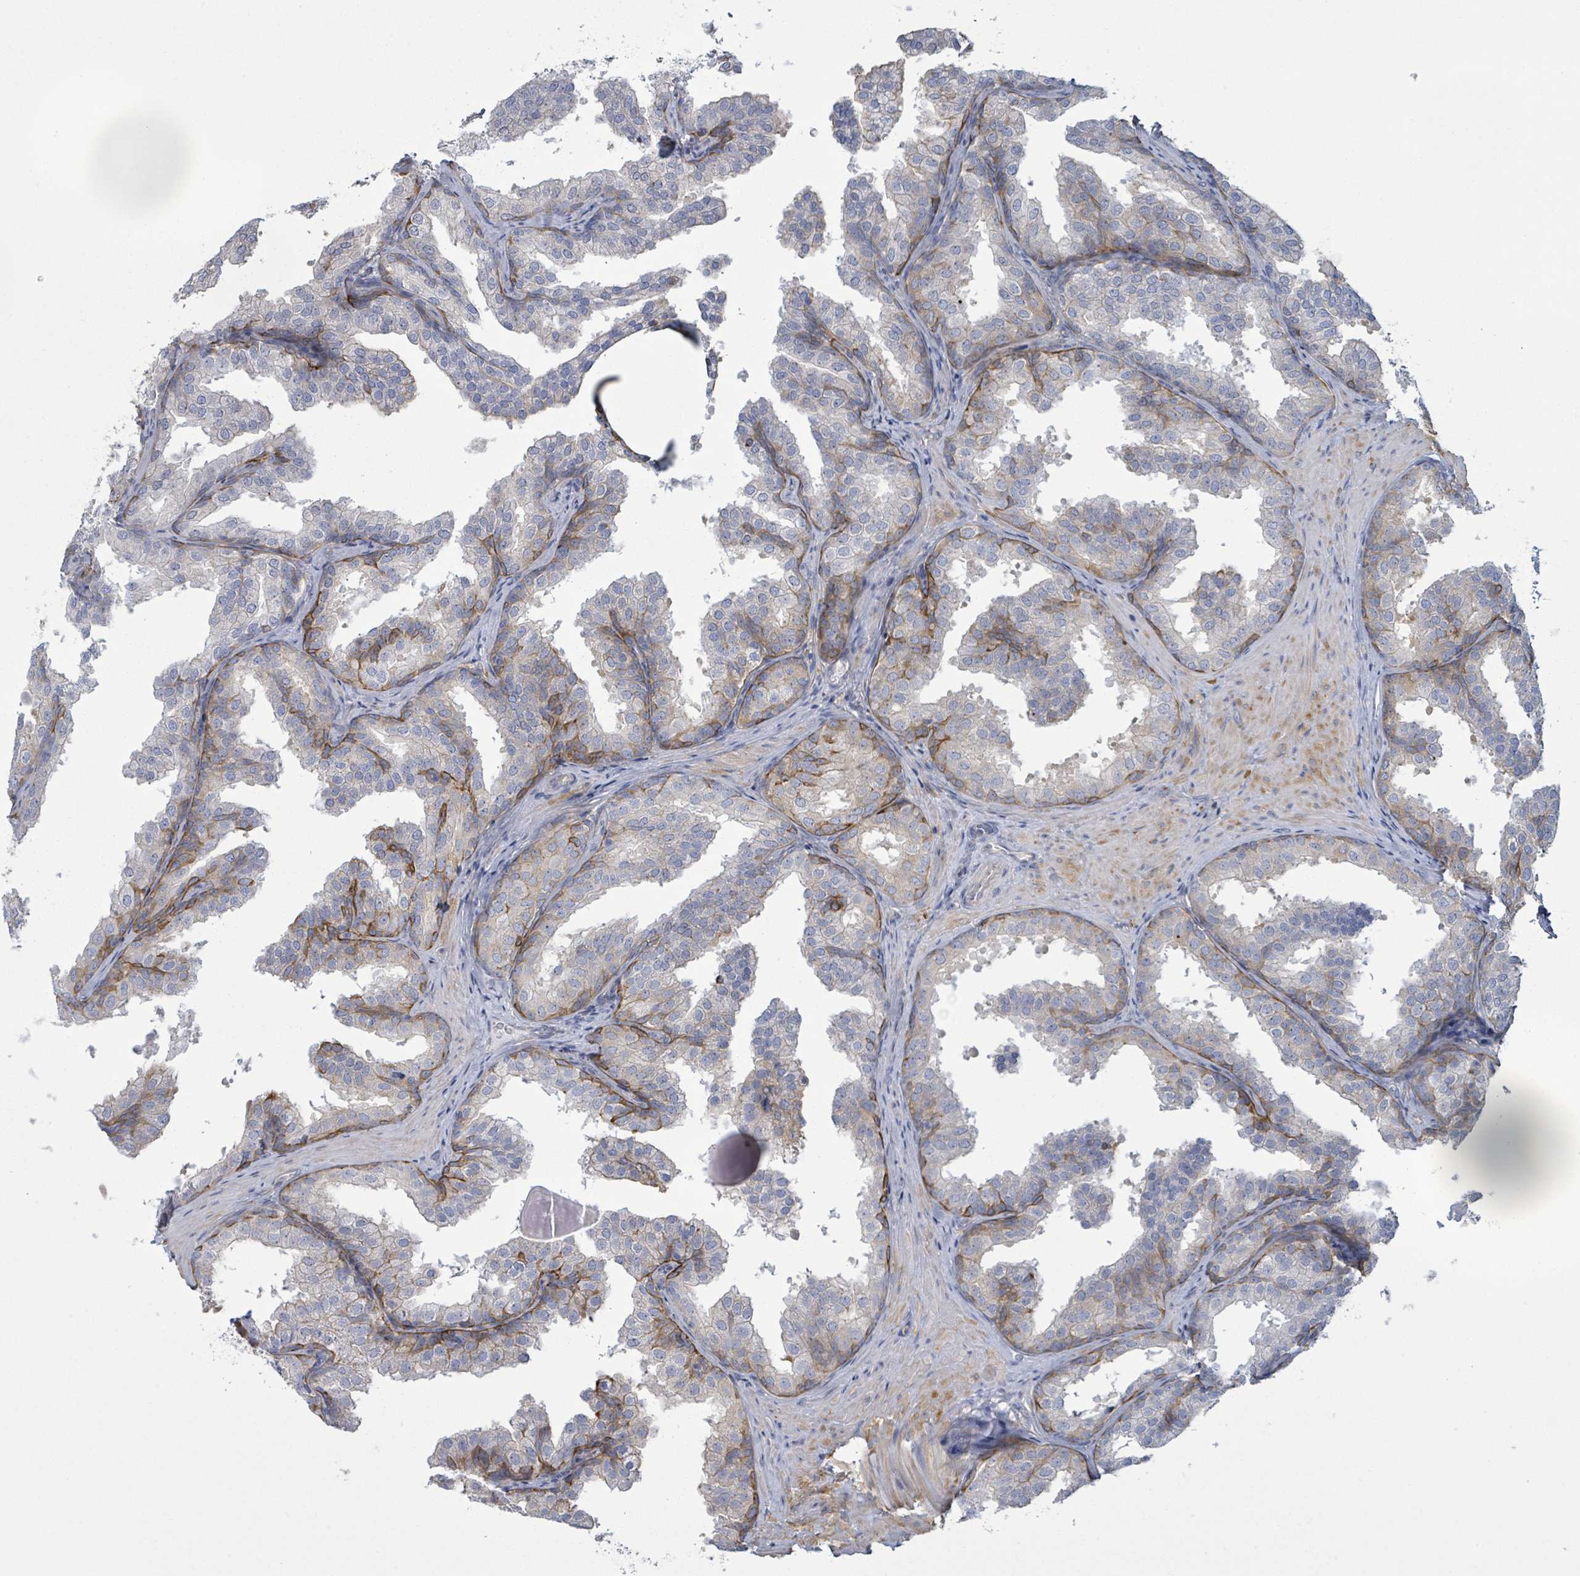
{"staining": {"intensity": "strong", "quantity": "<25%", "location": "cytoplasmic/membranous"}, "tissue": "prostate", "cell_type": "Glandular cells", "image_type": "normal", "snomed": [{"axis": "morphology", "description": "Normal tissue, NOS"}, {"axis": "topography", "description": "Prostate"}], "caption": "Human prostate stained for a protein (brown) shows strong cytoplasmic/membranous positive expression in about <25% of glandular cells.", "gene": "COL13A1", "patient": {"sex": "male", "age": 37}}